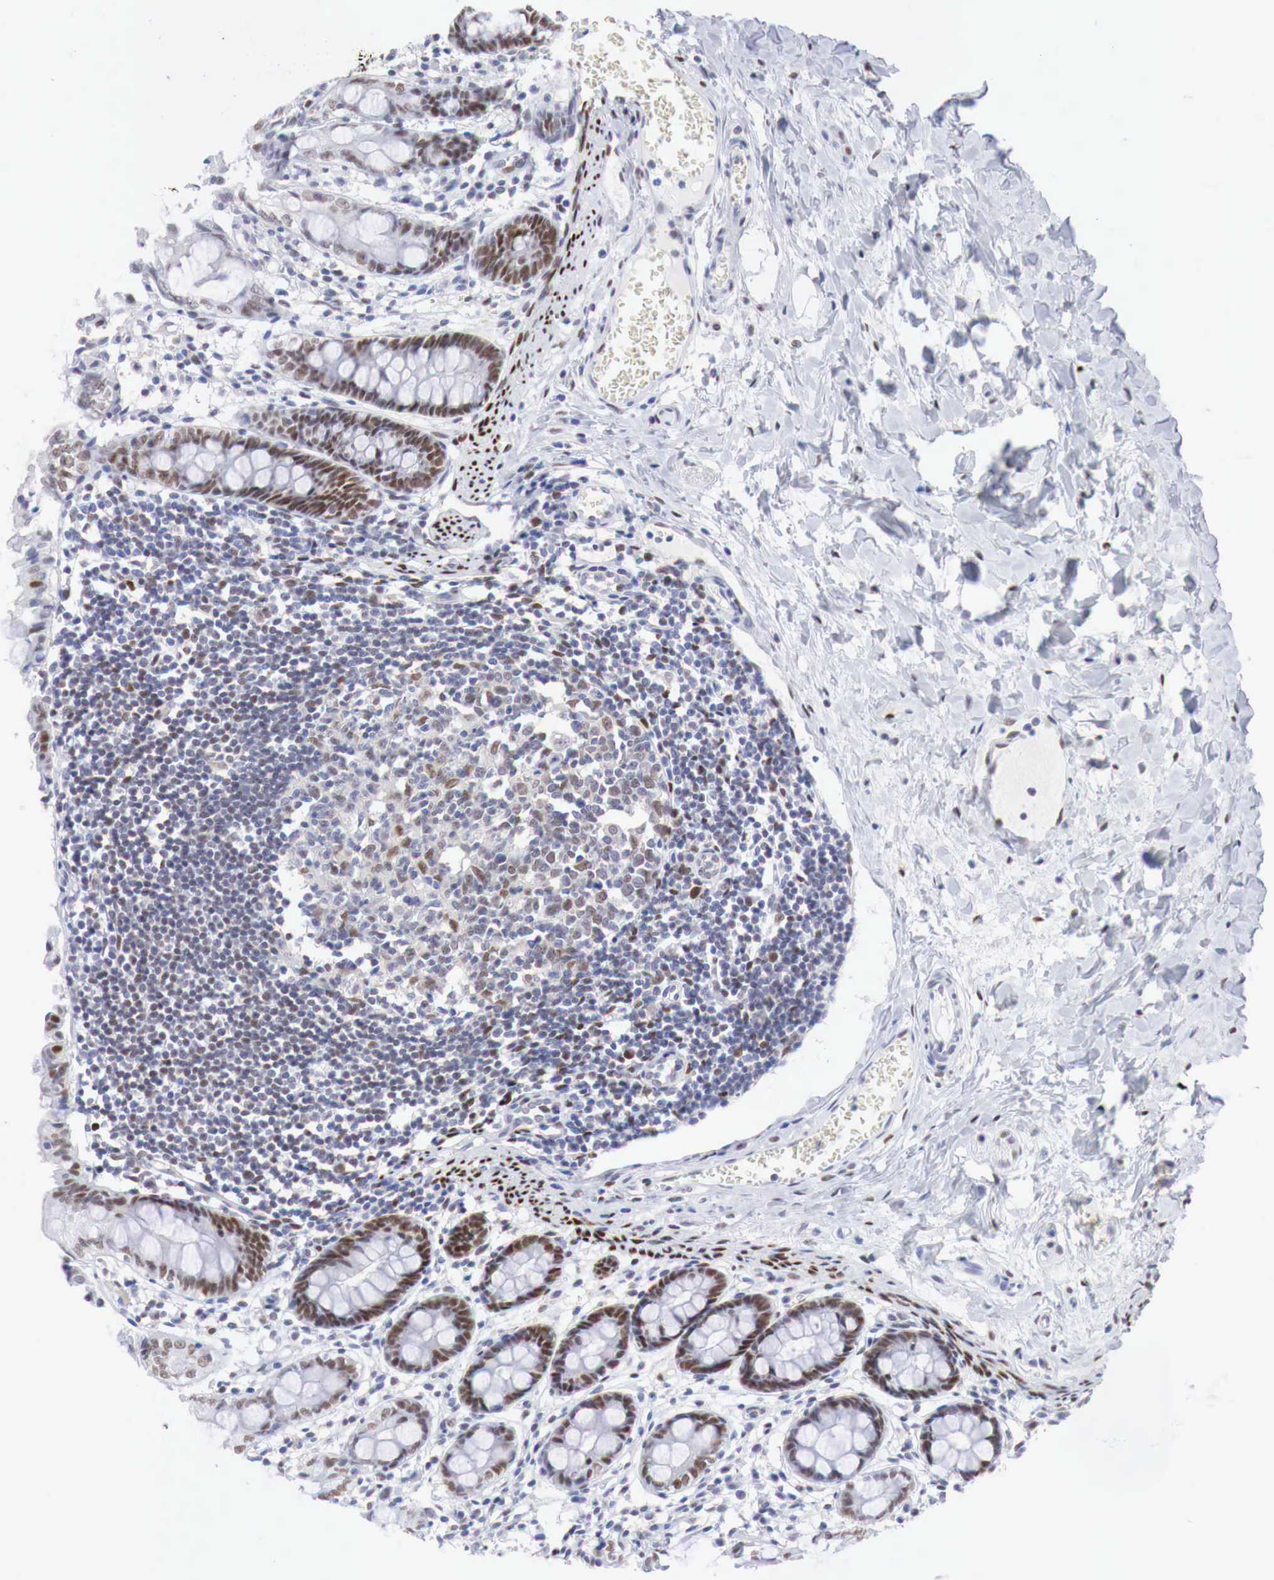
{"staining": {"intensity": "negative", "quantity": "none", "location": "none"}, "tissue": "colon", "cell_type": "Endothelial cells", "image_type": "normal", "snomed": [{"axis": "morphology", "description": "Normal tissue, NOS"}, {"axis": "topography", "description": "Colon"}], "caption": "High magnification brightfield microscopy of unremarkable colon stained with DAB (brown) and counterstained with hematoxylin (blue): endothelial cells show no significant expression.", "gene": "FOXP2", "patient": {"sex": "male", "age": 1}}